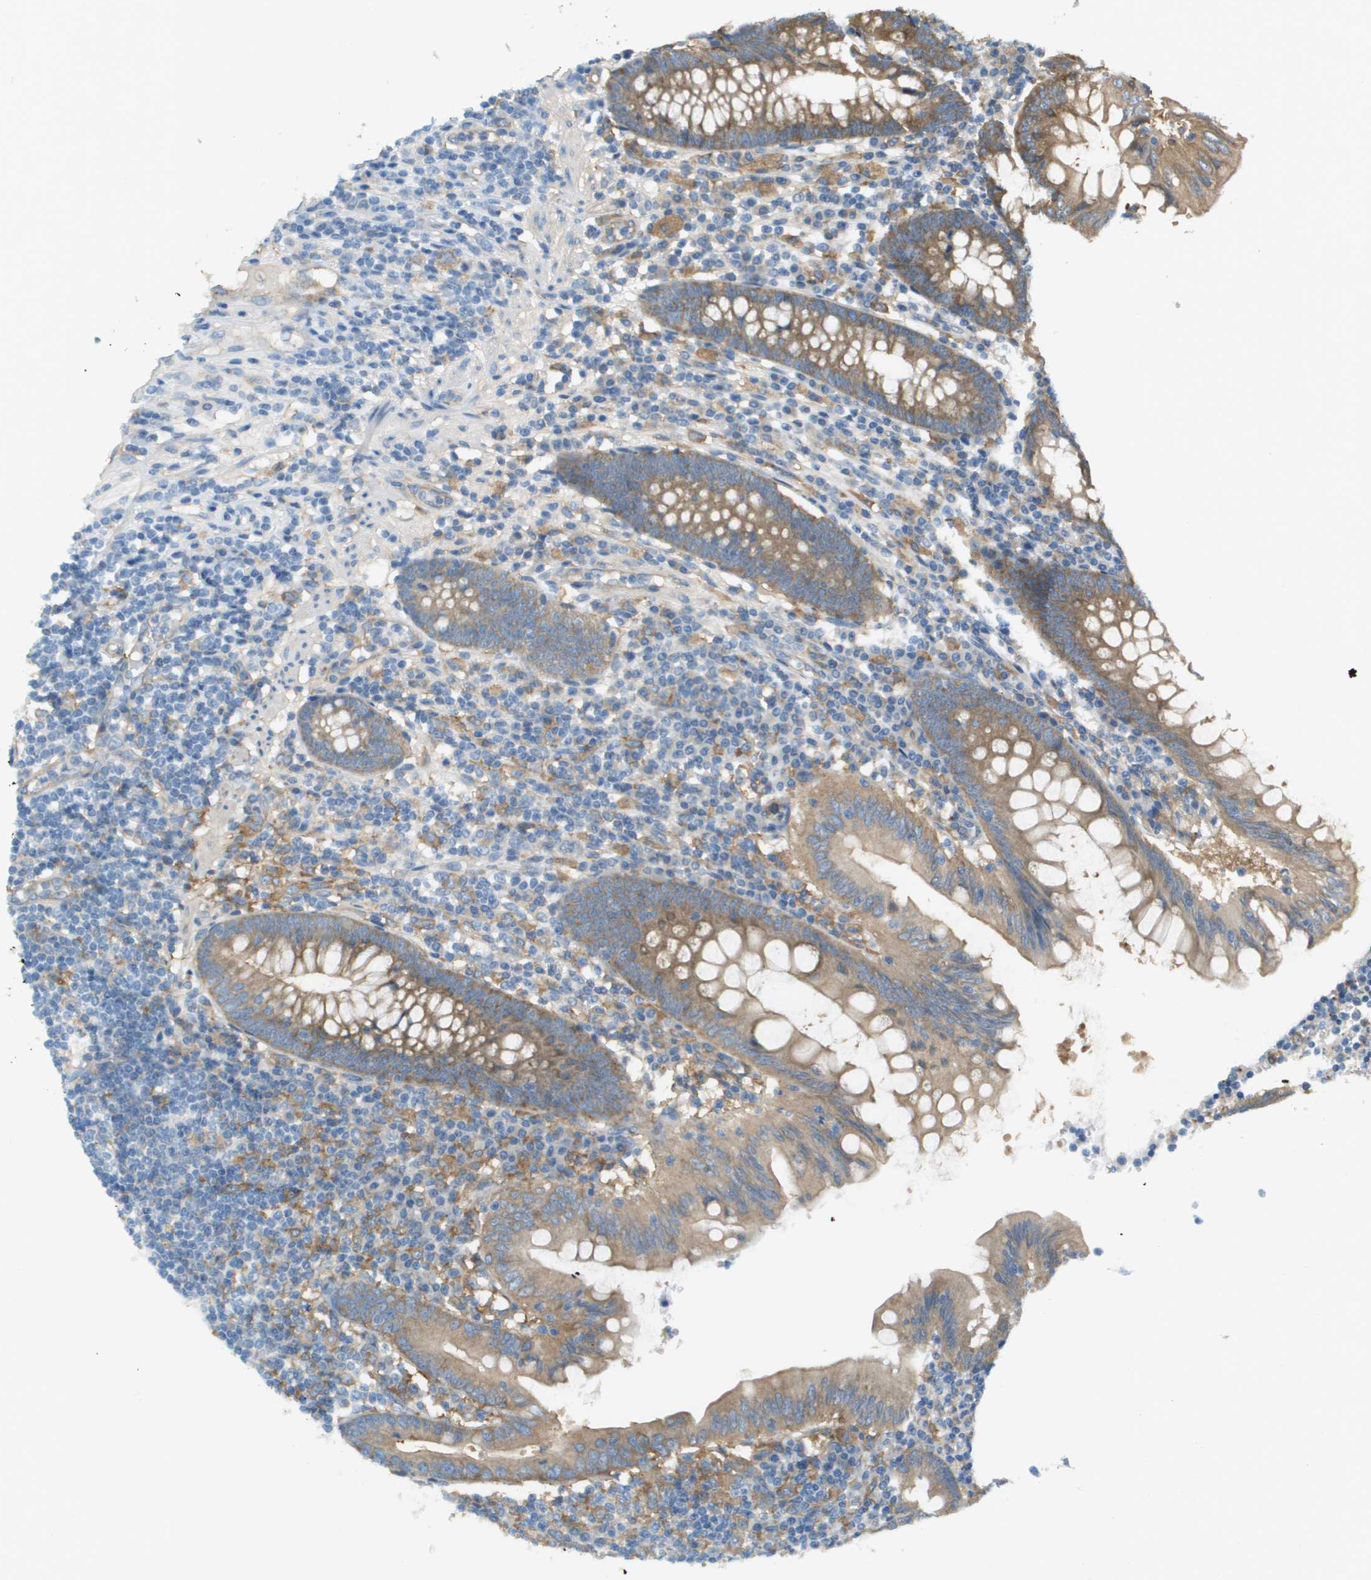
{"staining": {"intensity": "moderate", "quantity": ">75%", "location": "cytoplasmic/membranous"}, "tissue": "appendix", "cell_type": "Glandular cells", "image_type": "normal", "snomed": [{"axis": "morphology", "description": "Normal tissue, NOS"}, {"axis": "morphology", "description": "Inflammation, NOS"}, {"axis": "topography", "description": "Appendix"}], "caption": "IHC image of normal appendix: human appendix stained using immunohistochemistry (IHC) exhibits medium levels of moderate protein expression localized specifically in the cytoplasmic/membranous of glandular cells, appearing as a cytoplasmic/membranous brown color.", "gene": "CORO1B", "patient": {"sex": "male", "age": 46}}